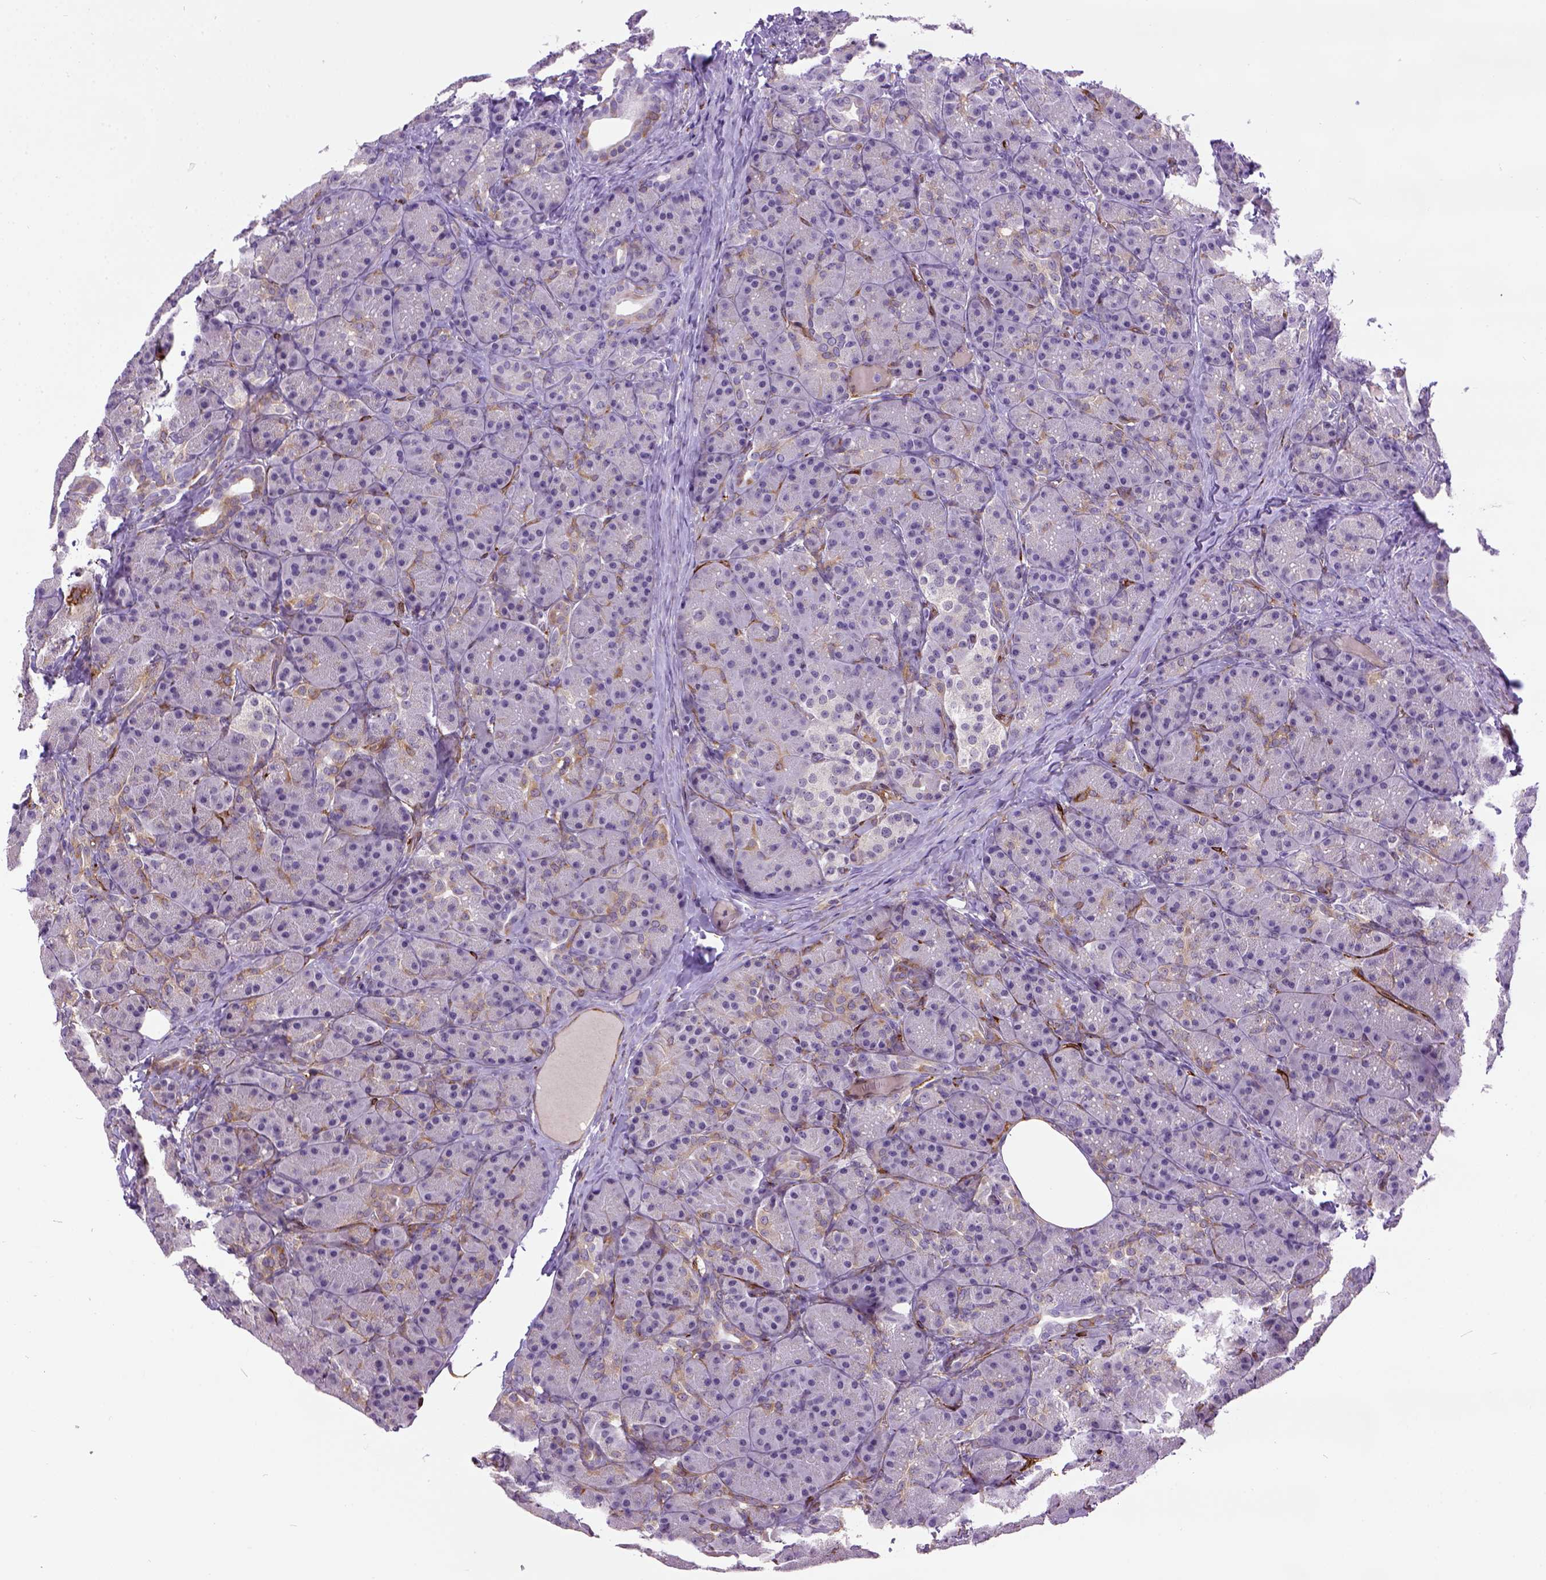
{"staining": {"intensity": "moderate", "quantity": "<25%", "location": "cytoplasmic/membranous"}, "tissue": "pancreas", "cell_type": "Exocrine glandular cells", "image_type": "normal", "snomed": [{"axis": "morphology", "description": "Normal tissue, NOS"}, {"axis": "topography", "description": "Pancreas"}], "caption": "Immunohistochemistry (IHC) (DAB) staining of normal pancreas exhibits moderate cytoplasmic/membranous protein staining in approximately <25% of exocrine glandular cells.", "gene": "KAZN", "patient": {"sex": "male", "age": 57}}